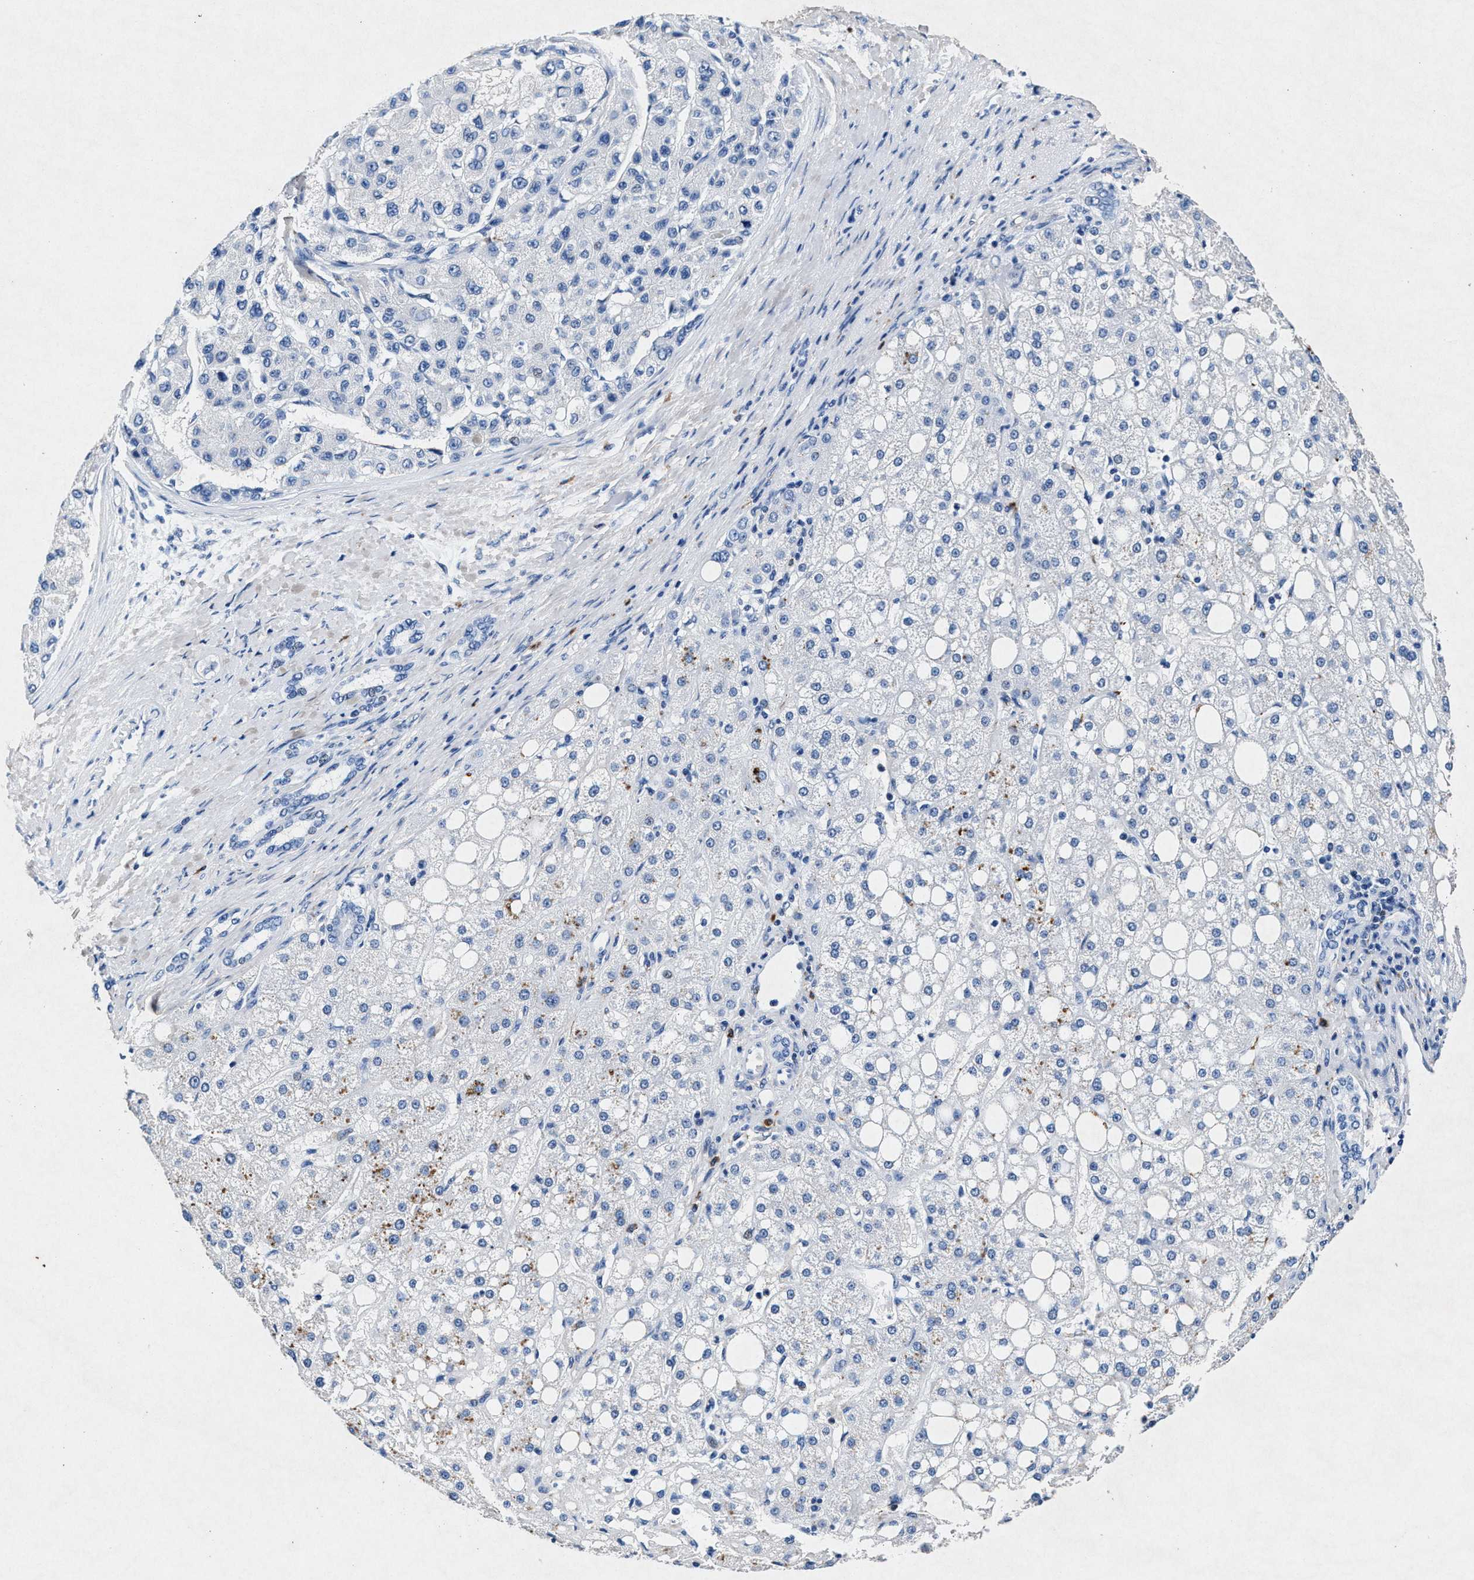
{"staining": {"intensity": "negative", "quantity": "none", "location": "none"}, "tissue": "liver cancer", "cell_type": "Tumor cells", "image_type": "cancer", "snomed": [{"axis": "morphology", "description": "Carcinoma, Hepatocellular, NOS"}, {"axis": "topography", "description": "Liver"}], "caption": "High power microscopy image of an IHC micrograph of liver cancer (hepatocellular carcinoma), revealing no significant expression in tumor cells.", "gene": "MAP6", "patient": {"sex": "male", "age": 80}}